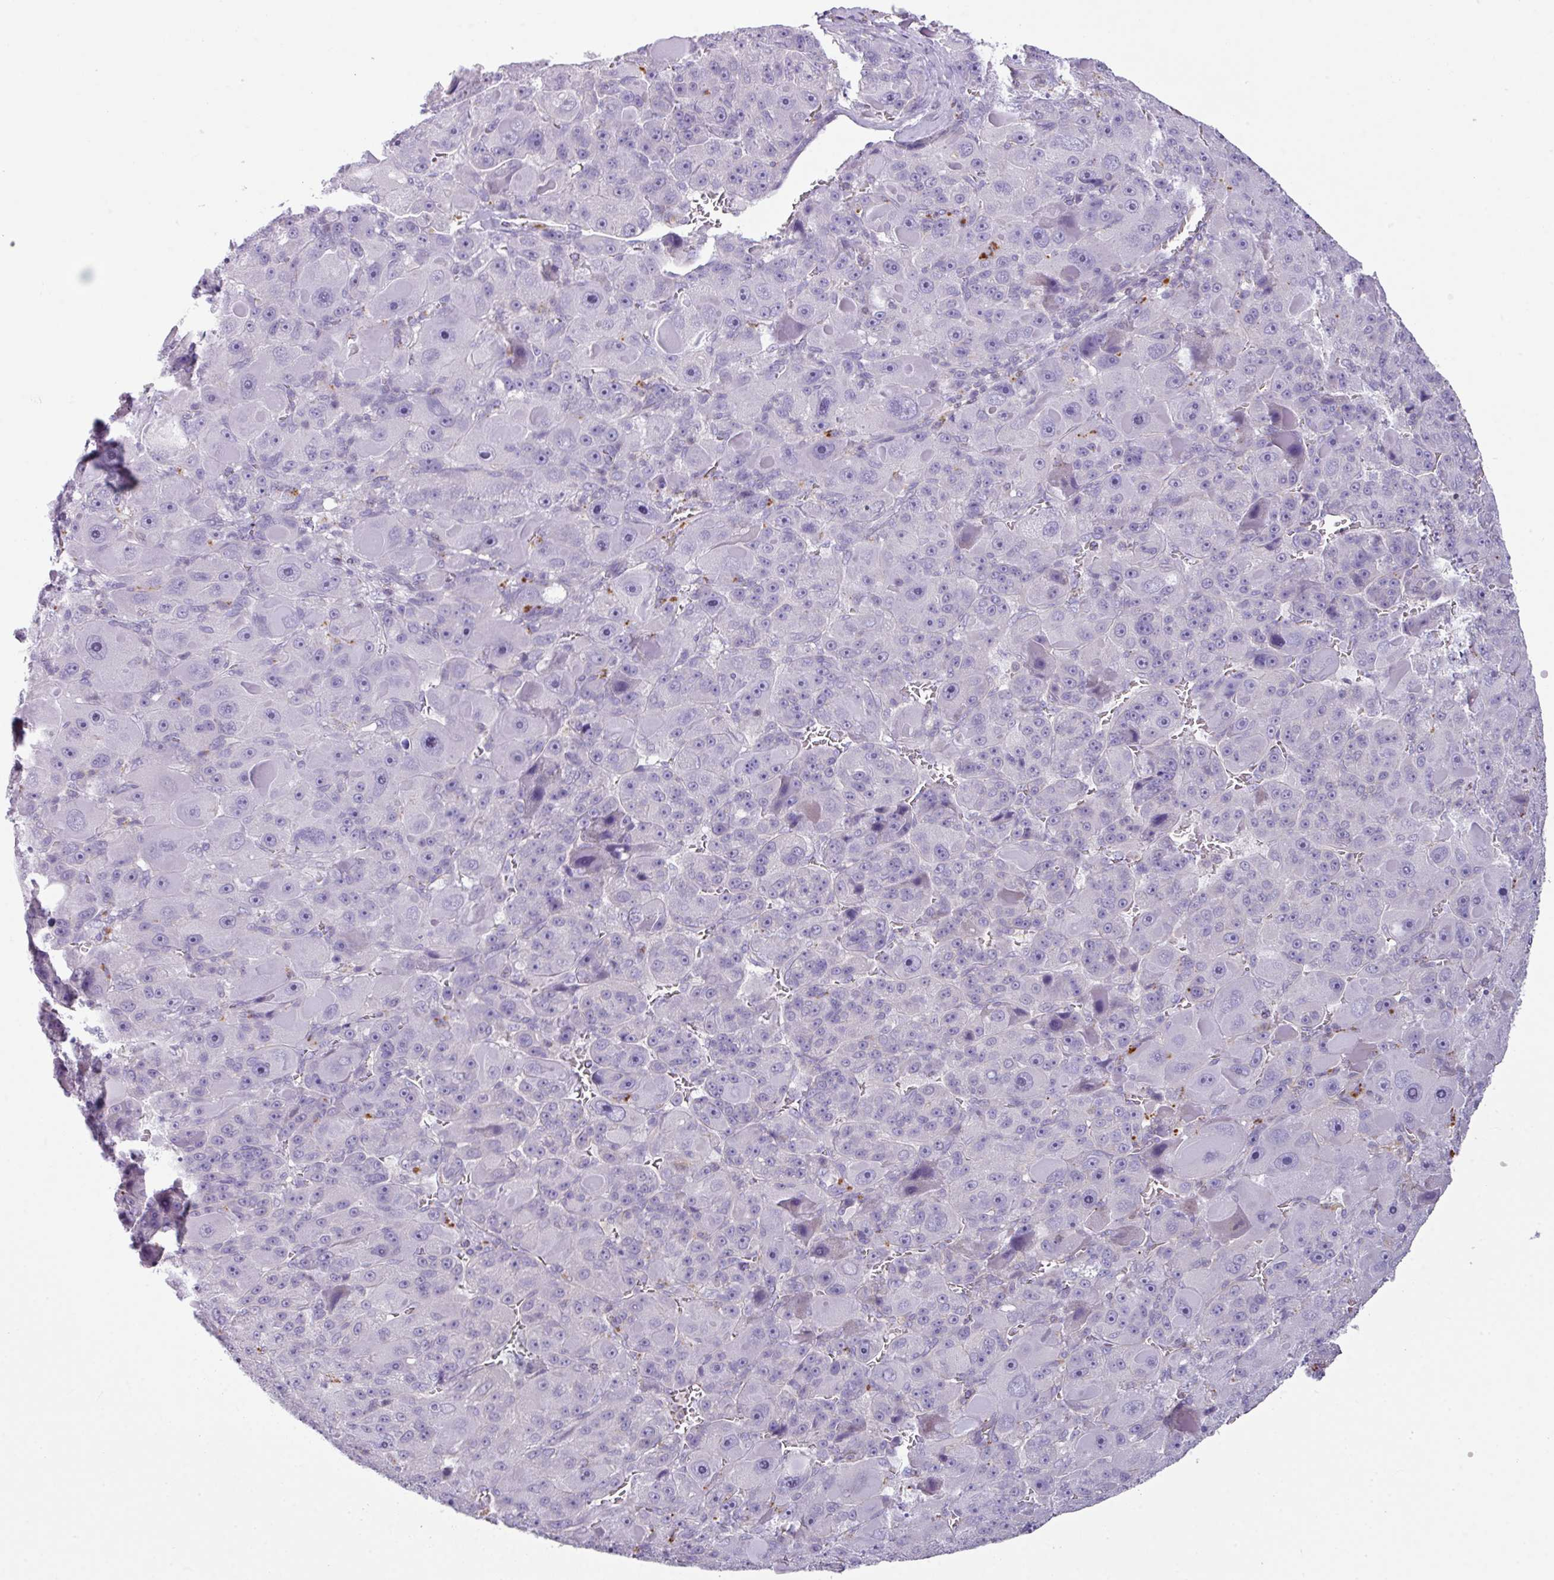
{"staining": {"intensity": "negative", "quantity": "none", "location": "none"}, "tissue": "liver cancer", "cell_type": "Tumor cells", "image_type": "cancer", "snomed": [{"axis": "morphology", "description": "Carcinoma, Hepatocellular, NOS"}, {"axis": "topography", "description": "Liver"}], "caption": "There is no significant positivity in tumor cells of liver cancer.", "gene": "STAT5A", "patient": {"sex": "male", "age": 76}}